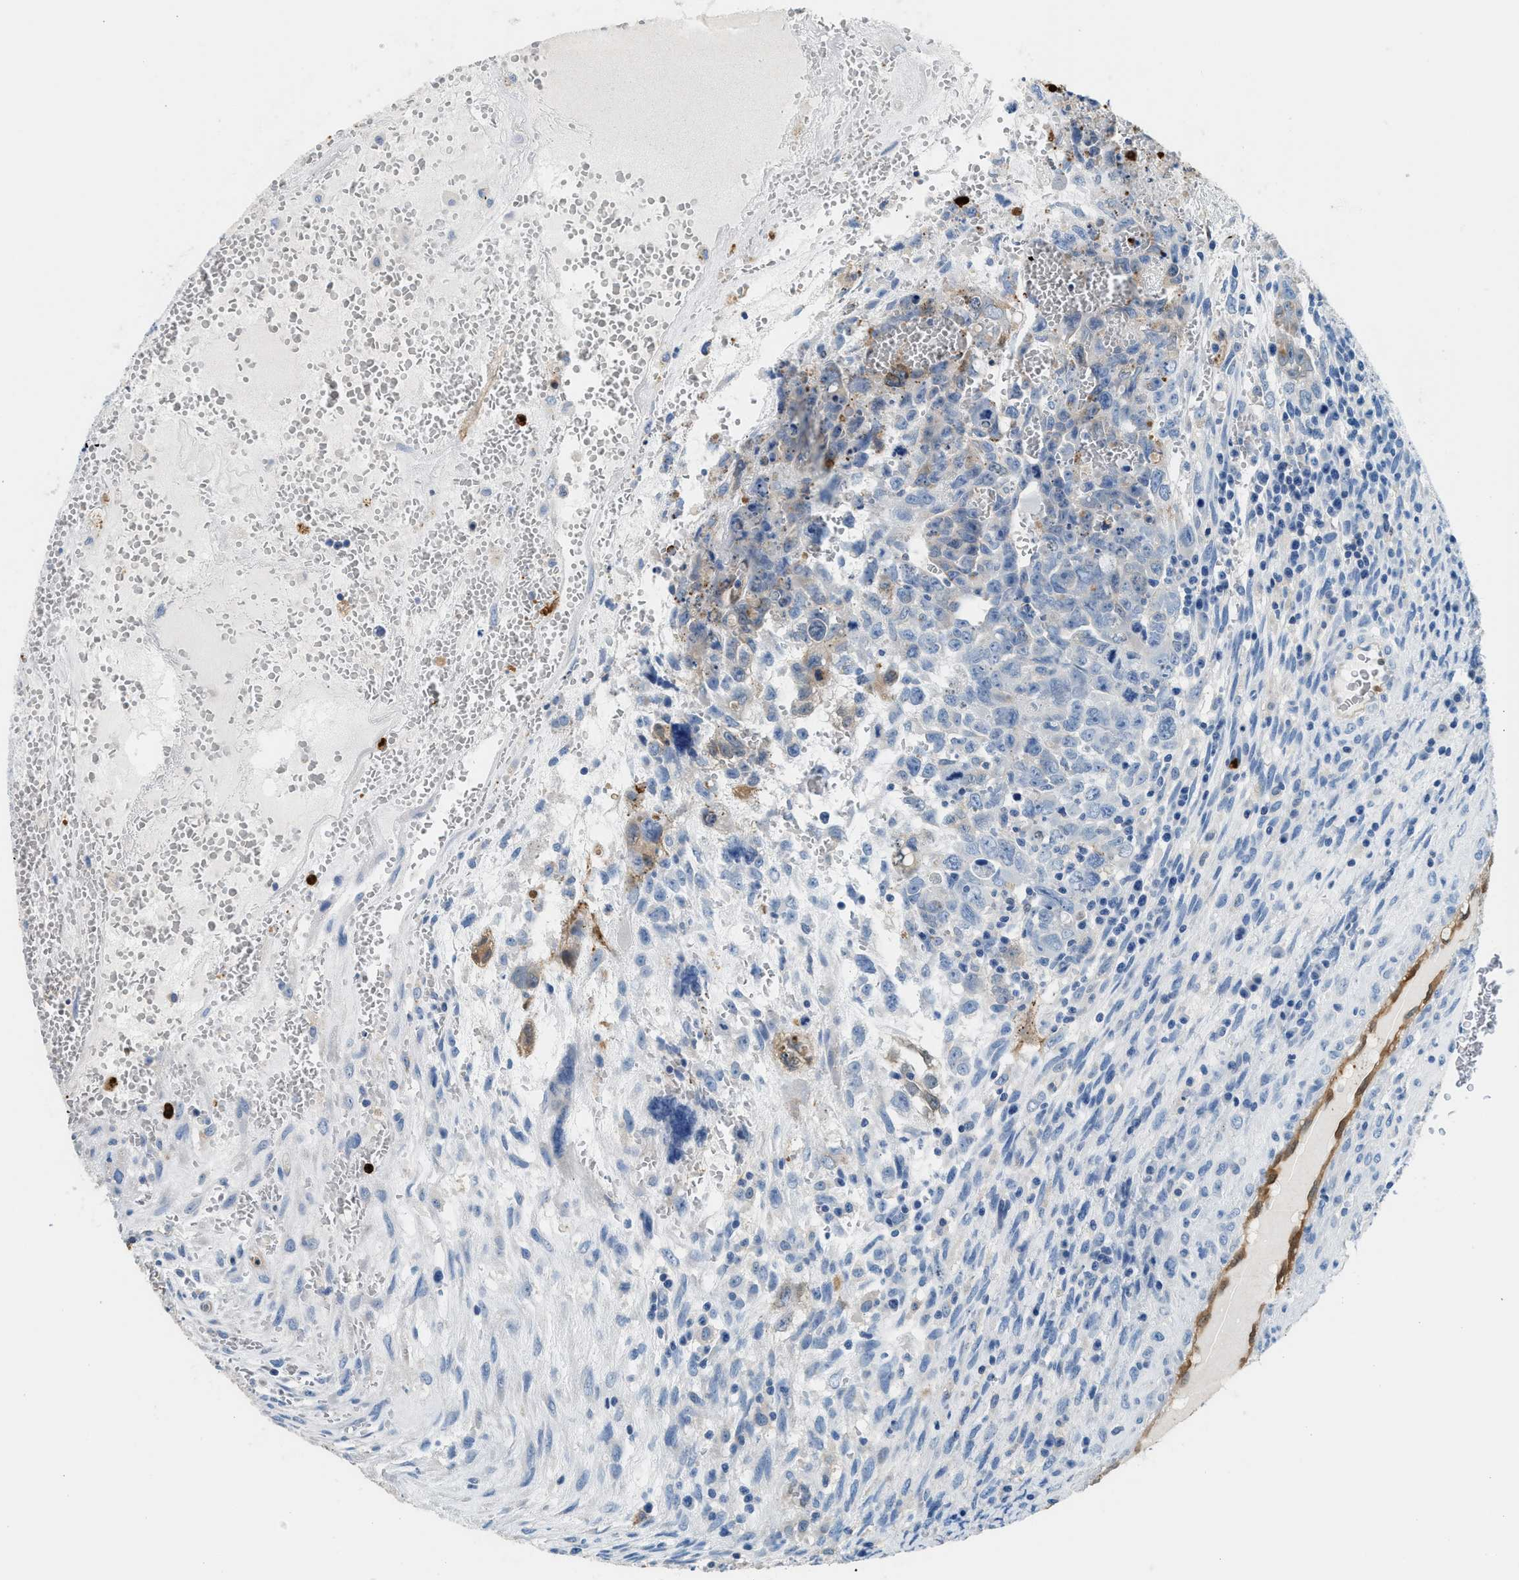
{"staining": {"intensity": "moderate", "quantity": "<25%", "location": "cytoplasmic/membranous"}, "tissue": "testis cancer", "cell_type": "Tumor cells", "image_type": "cancer", "snomed": [{"axis": "morphology", "description": "Carcinoma, Embryonal, NOS"}, {"axis": "topography", "description": "Testis"}], "caption": "Testis cancer stained for a protein (brown) reveals moderate cytoplasmic/membranous positive staining in approximately <25% of tumor cells.", "gene": "ANXA3", "patient": {"sex": "male", "age": 28}}